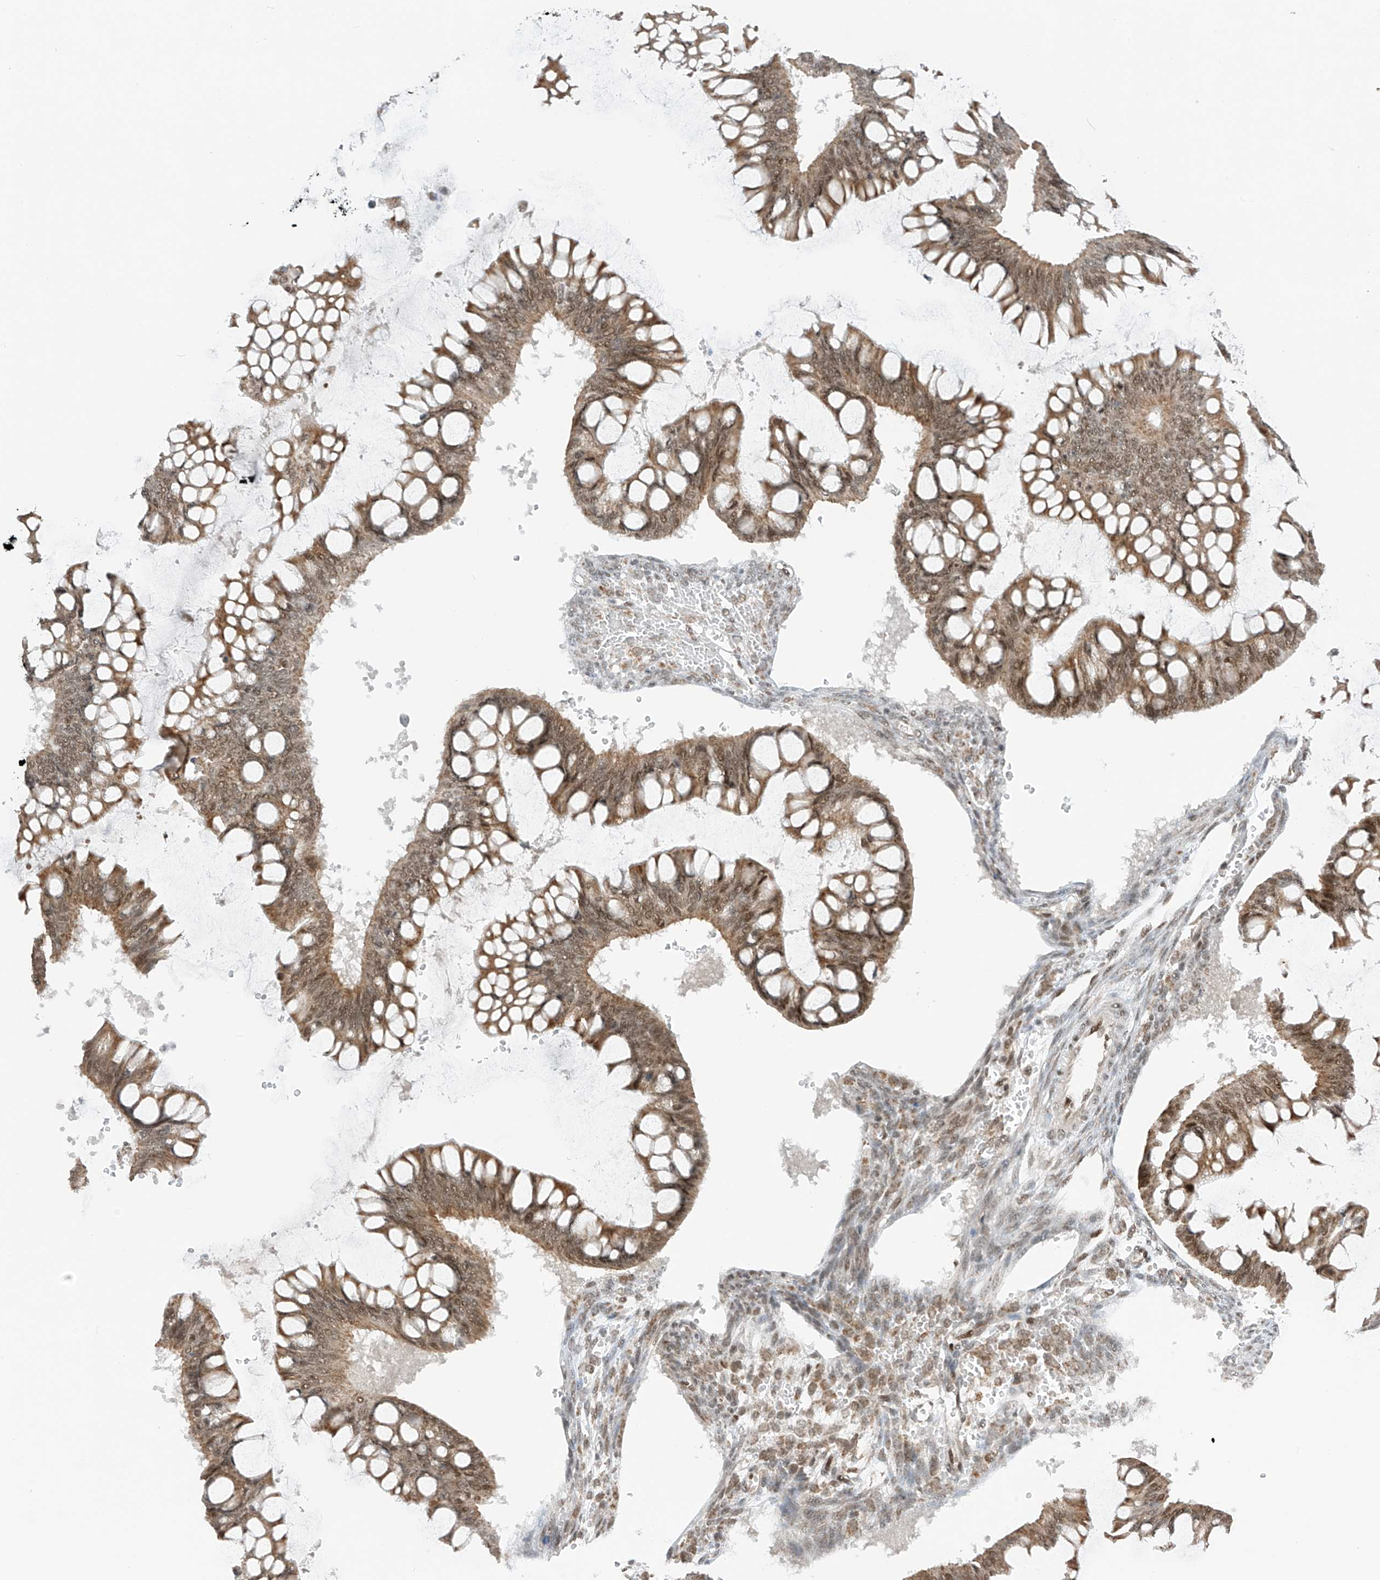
{"staining": {"intensity": "moderate", "quantity": ">75%", "location": "cytoplasmic/membranous,nuclear"}, "tissue": "ovarian cancer", "cell_type": "Tumor cells", "image_type": "cancer", "snomed": [{"axis": "morphology", "description": "Cystadenocarcinoma, mucinous, NOS"}, {"axis": "topography", "description": "Ovary"}], "caption": "Human ovarian mucinous cystadenocarcinoma stained with a brown dye displays moderate cytoplasmic/membranous and nuclear positive staining in about >75% of tumor cells.", "gene": "AURKAIP1", "patient": {"sex": "female", "age": 73}}